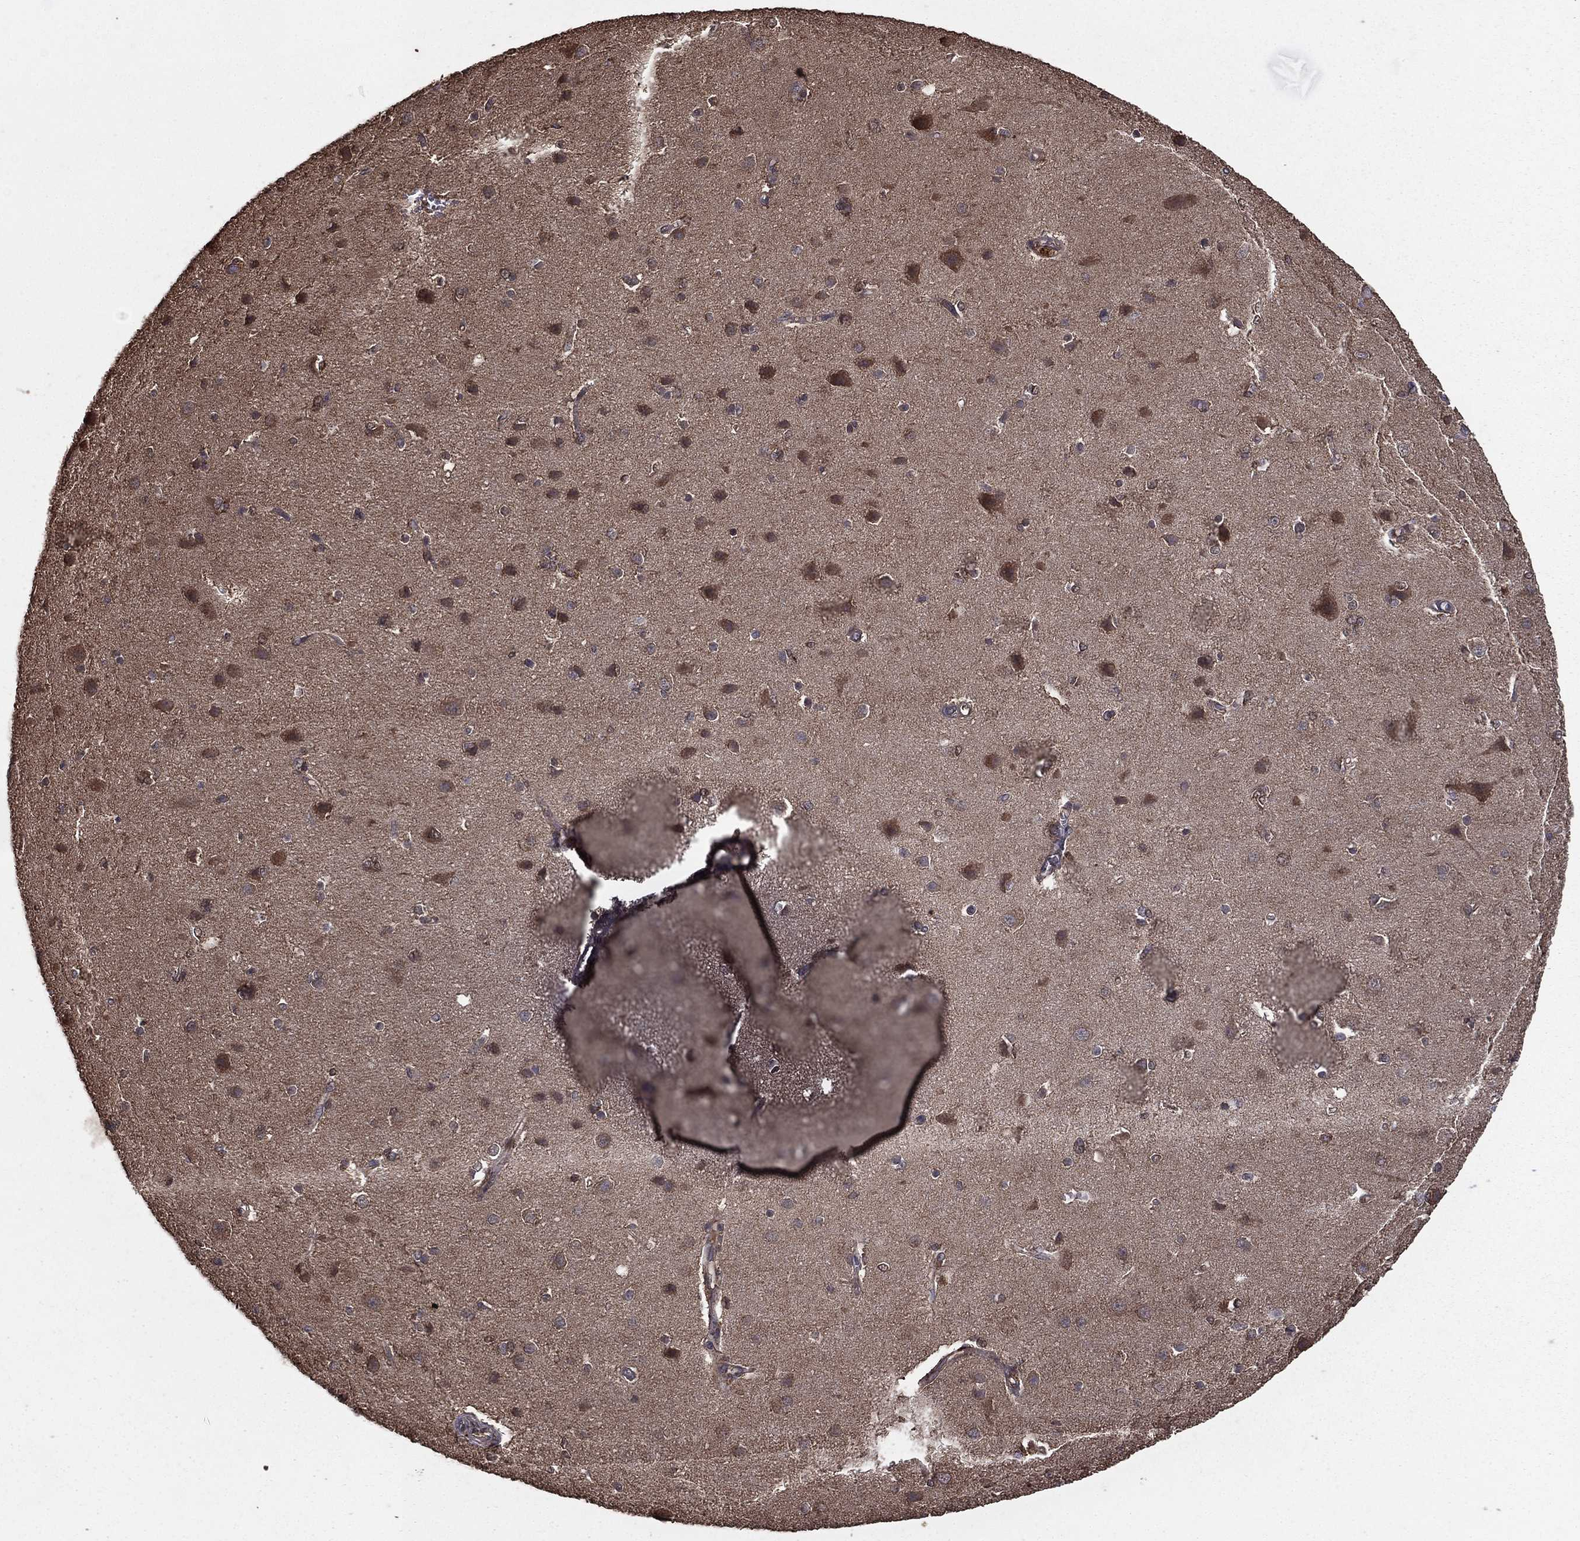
{"staining": {"intensity": "negative", "quantity": "none", "location": "none"}, "tissue": "cerebral cortex", "cell_type": "Endothelial cells", "image_type": "normal", "snomed": [{"axis": "morphology", "description": "Normal tissue, NOS"}, {"axis": "topography", "description": "Cerebral cortex"}], "caption": "IHC image of normal cerebral cortex: human cerebral cortex stained with DAB (3,3'-diaminobenzidine) demonstrates no significant protein staining in endothelial cells. Nuclei are stained in blue.", "gene": "BIRC6", "patient": {"sex": "male", "age": 37}}